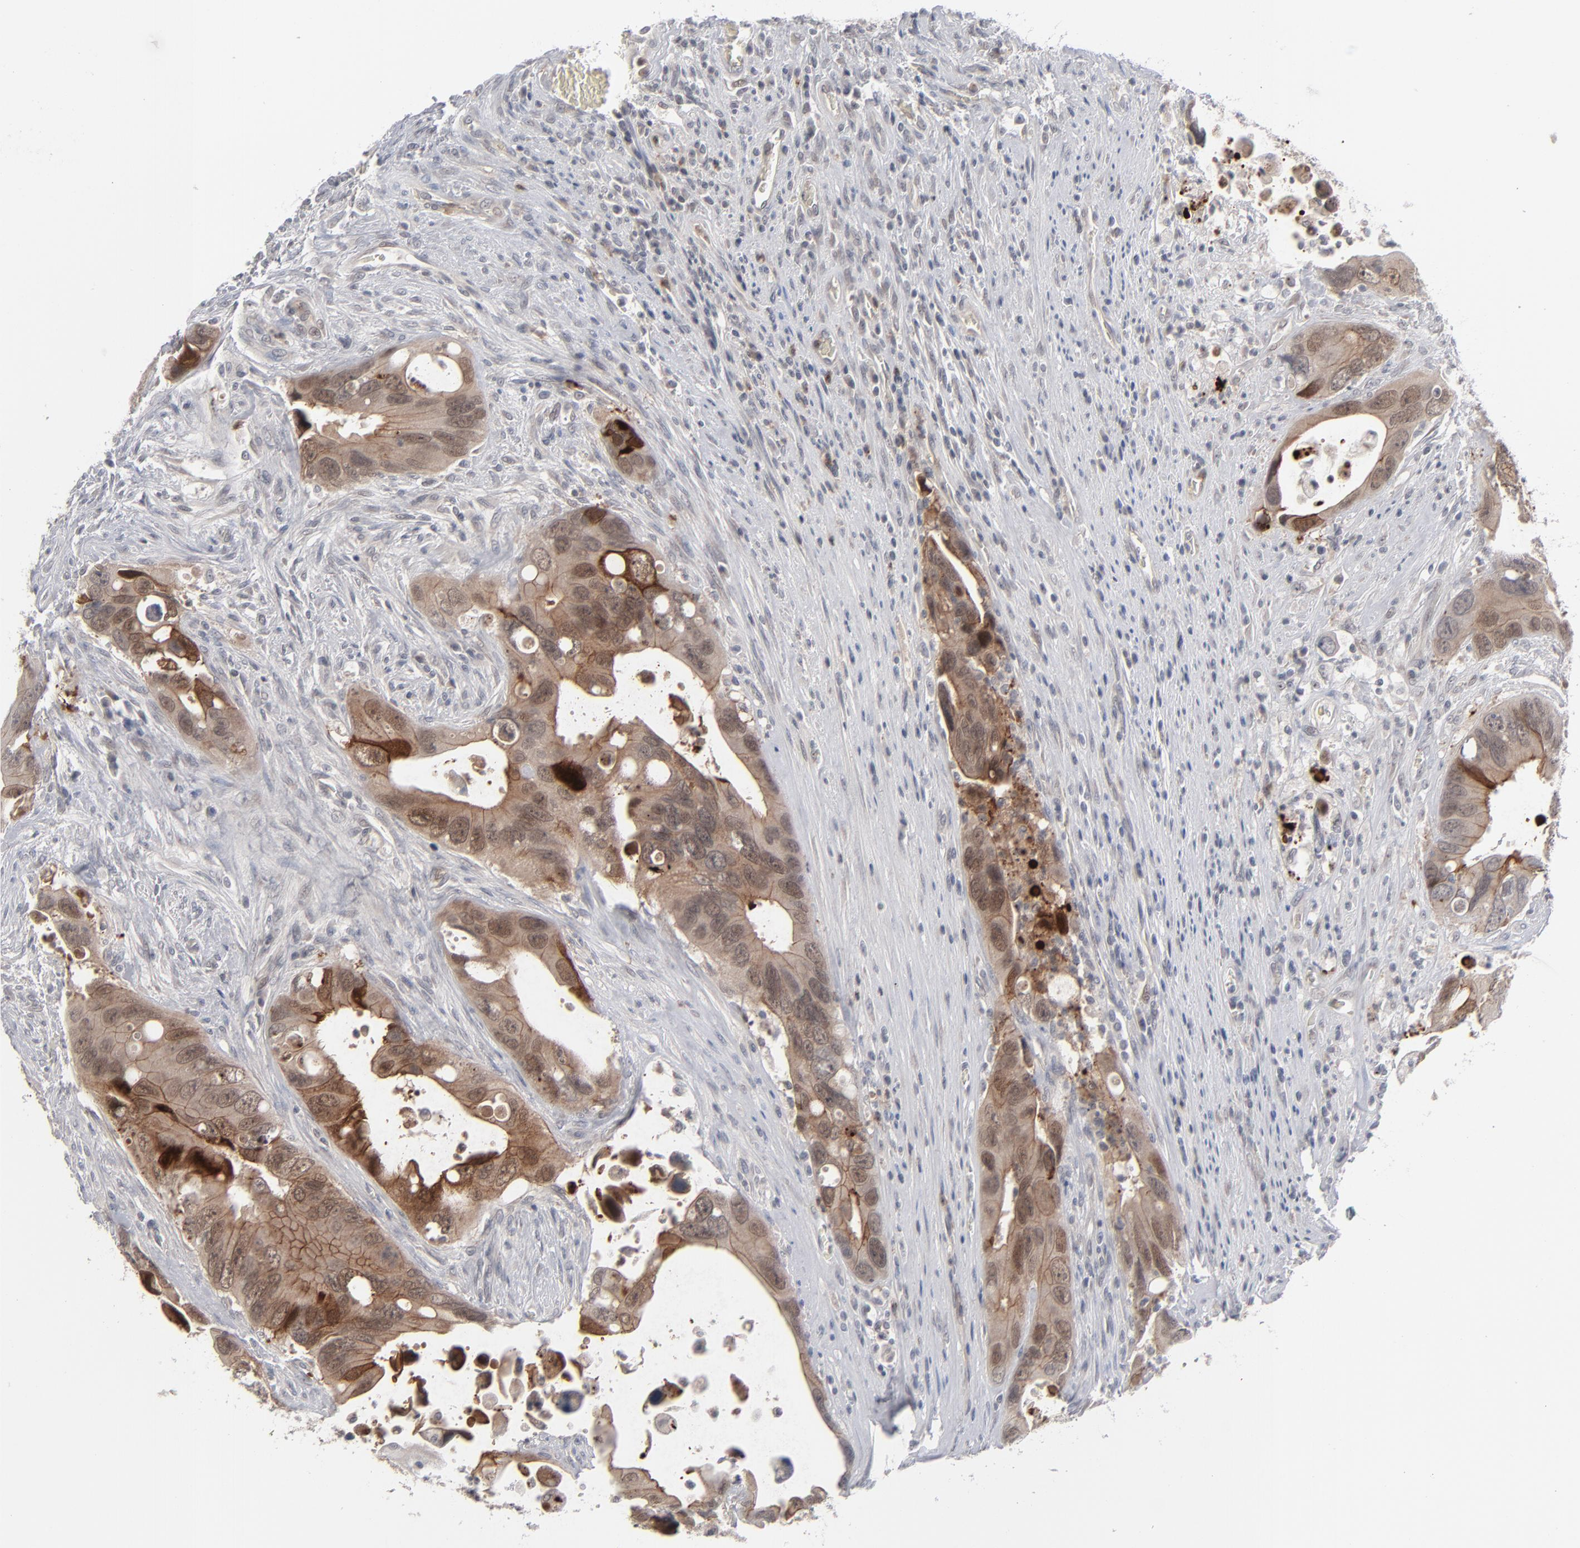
{"staining": {"intensity": "moderate", "quantity": ">75%", "location": "cytoplasmic/membranous,nuclear"}, "tissue": "colorectal cancer", "cell_type": "Tumor cells", "image_type": "cancer", "snomed": [{"axis": "morphology", "description": "Adenocarcinoma, NOS"}, {"axis": "topography", "description": "Rectum"}], "caption": "High-power microscopy captured an immunohistochemistry (IHC) image of colorectal cancer, revealing moderate cytoplasmic/membranous and nuclear expression in approximately >75% of tumor cells. (DAB (3,3'-diaminobenzidine) IHC with brightfield microscopy, high magnification).", "gene": "POF1B", "patient": {"sex": "male", "age": 70}}